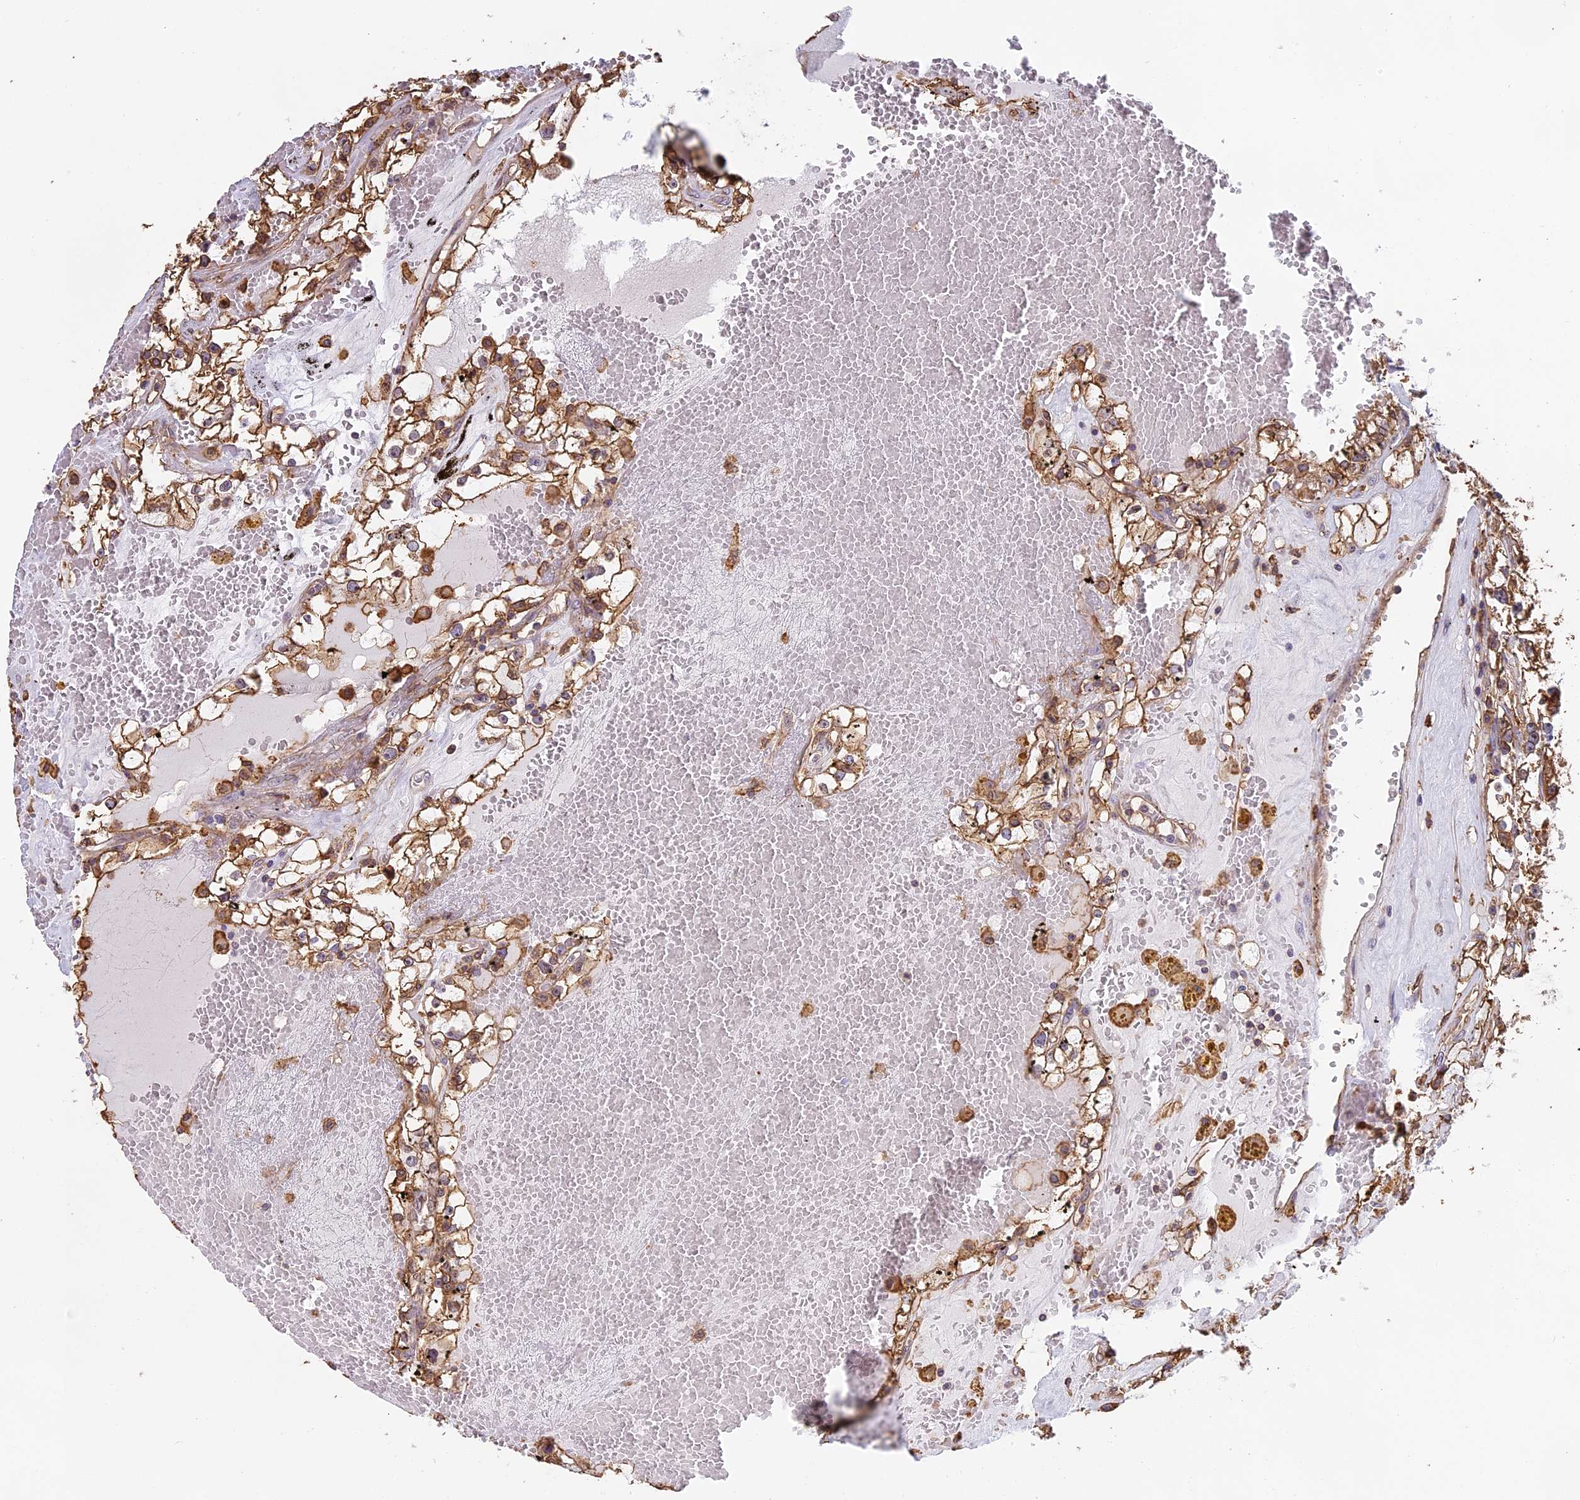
{"staining": {"intensity": "moderate", "quantity": ">75%", "location": "cytoplasmic/membranous"}, "tissue": "renal cancer", "cell_type": "Tumor cells", "image_type": "cancer", "snomed": [{"axis": "morphology", "description": "Adenocarcinoma, NOS"}, {"axis": "topography", "description": "Kidney"}], "caption": "A high-resolution image shows IHC staining of renal cancer, which shows moderate cytoplasmic/membranous positivity in about >75% of tumor cells.", "gene": "TMEM255B", "patient": {"sex": "male", "age": 56}}